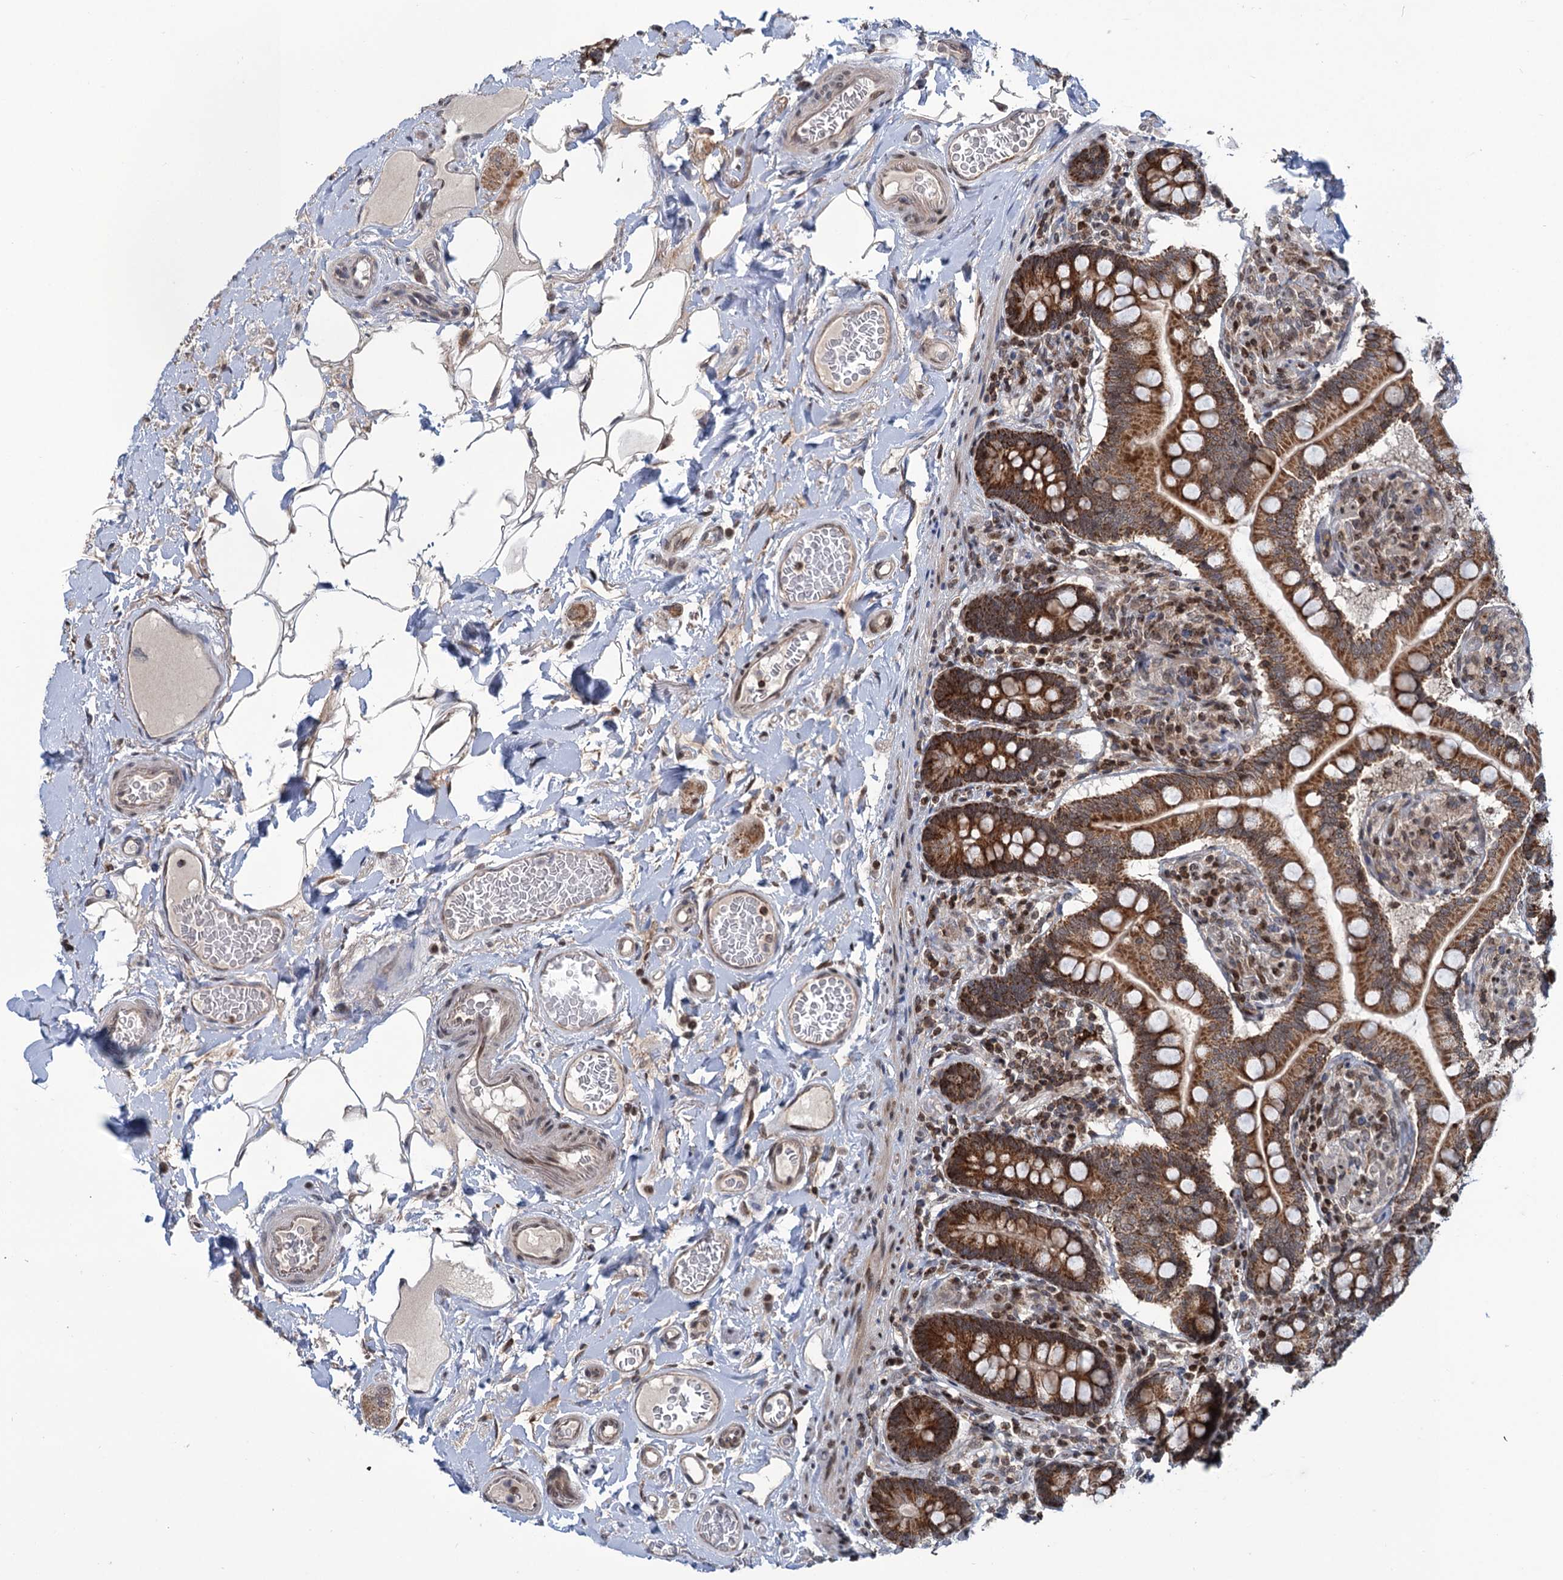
{"staining": {"intensity": "strong", "quantity": ">75%", "location": "cytoplasmic/membranous"}, "tissue": "small intestine", "cell_type": "Glandular cells", "image_type": "normal", "snomed": [{"axis": "morphology", "description": "Normal tissue, NOS"}, {"axis": "topography", "description": "Small intestine"}], "caption": "Glandular cells exhibit high levels of strong cytoplasmic/membranous staining in approximately >75% of cells in normal human small intestine. The staining was performed using DAB to visualize the protein expression in brown, while the nuclei were stained in blue with hematoxylin (Magnification: 20x).", "gene": "PHC3", "patient": {"sex": "female", "age": 64}}